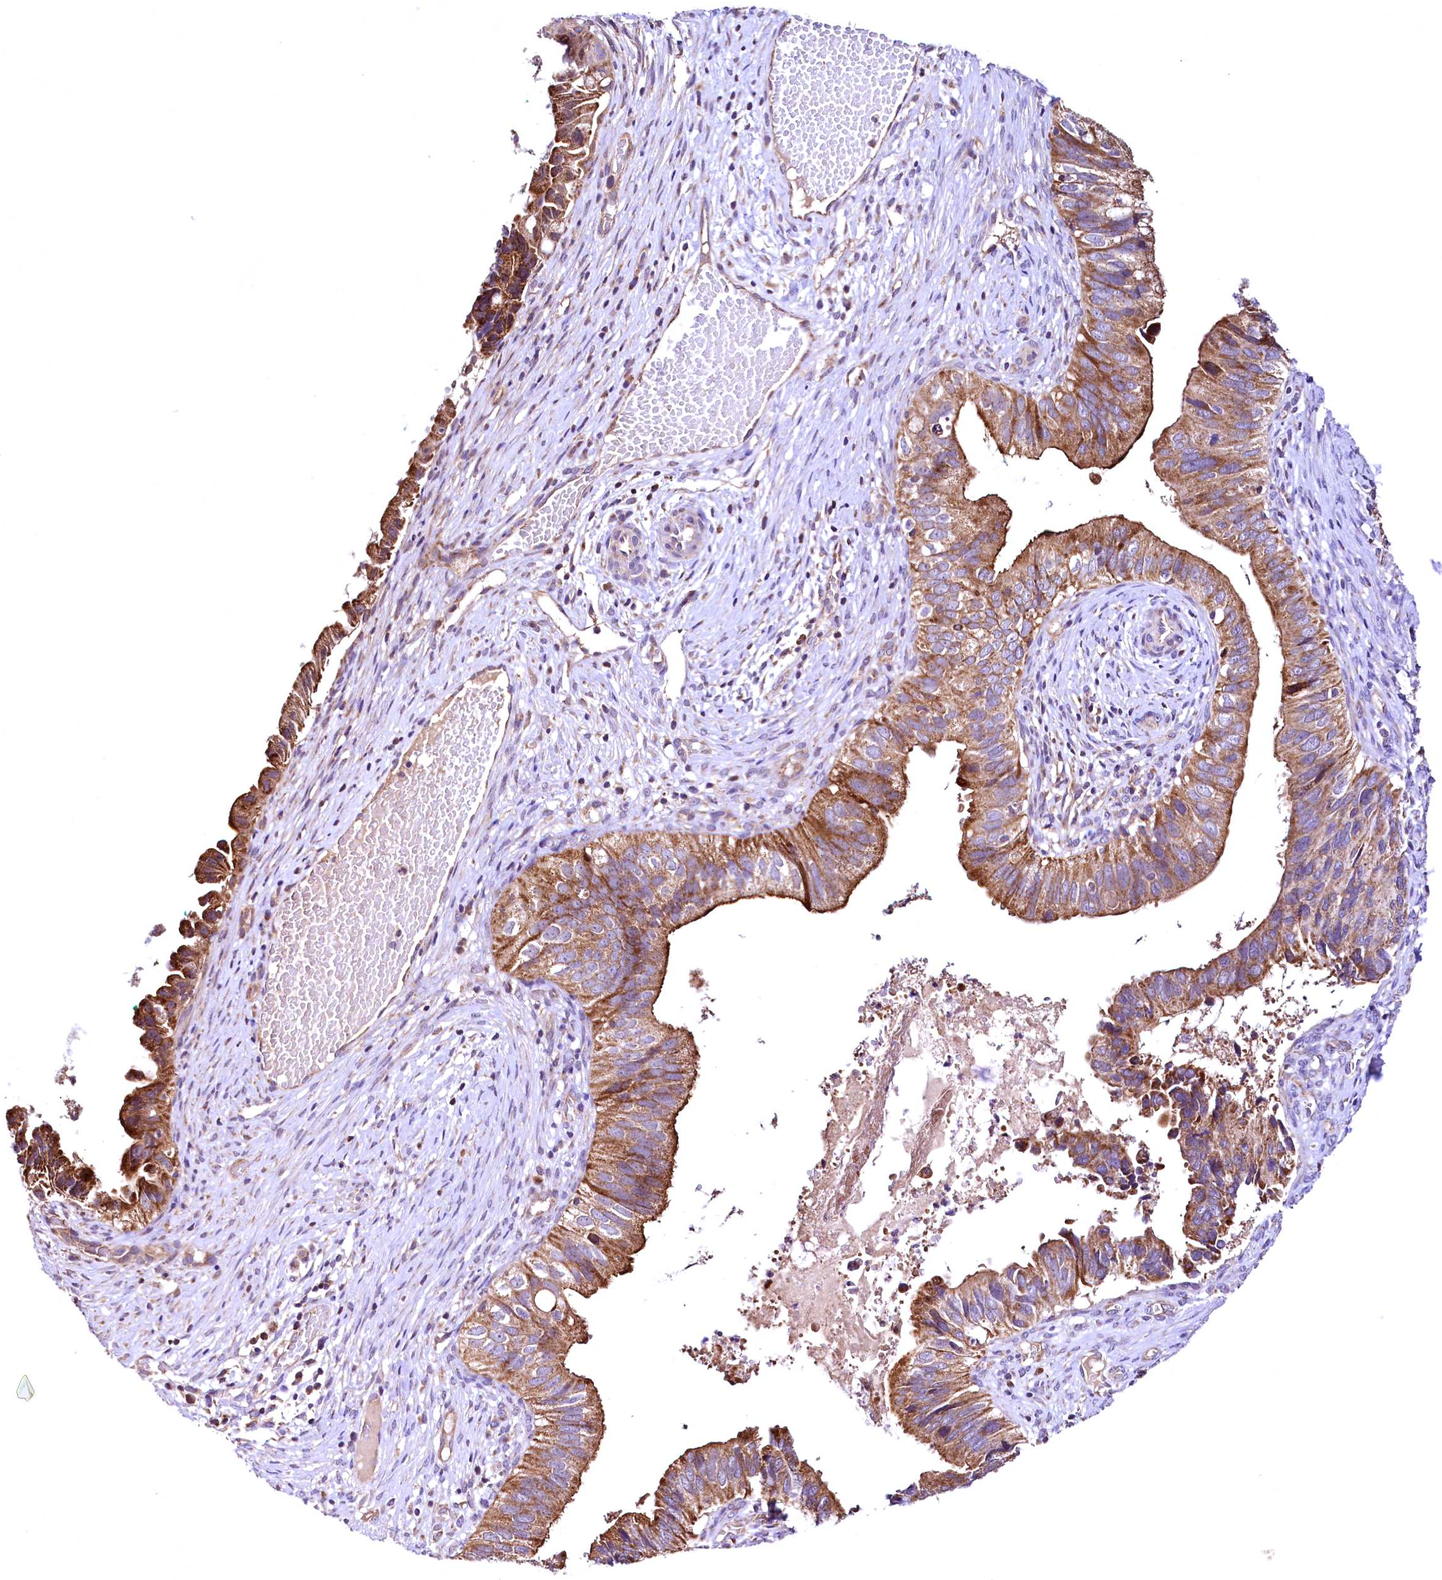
{"staining": {"intensity": "strong", "quantity": ">75%", "location": "cytoplasmic/membranous"}, "tissue": "cervical cancer", "cell_type": "Tumor cells", "image_type": "cancer", "snomed": [{"axis": "morphology", "description": "Adenocarcinoma, NOS"}, {"axis": "topography", "description": "Cervix"}], "caption": "DAB (3,3'-diaminobenzidine) immunohistochemical staining of adenocarcinoma (cervical) reveals strong cytoplasmic/membranous protein expression in approximately >75% of tumor cells.", "gene": "MRPL57", "patient": {"sex": "female", "age": 42}}